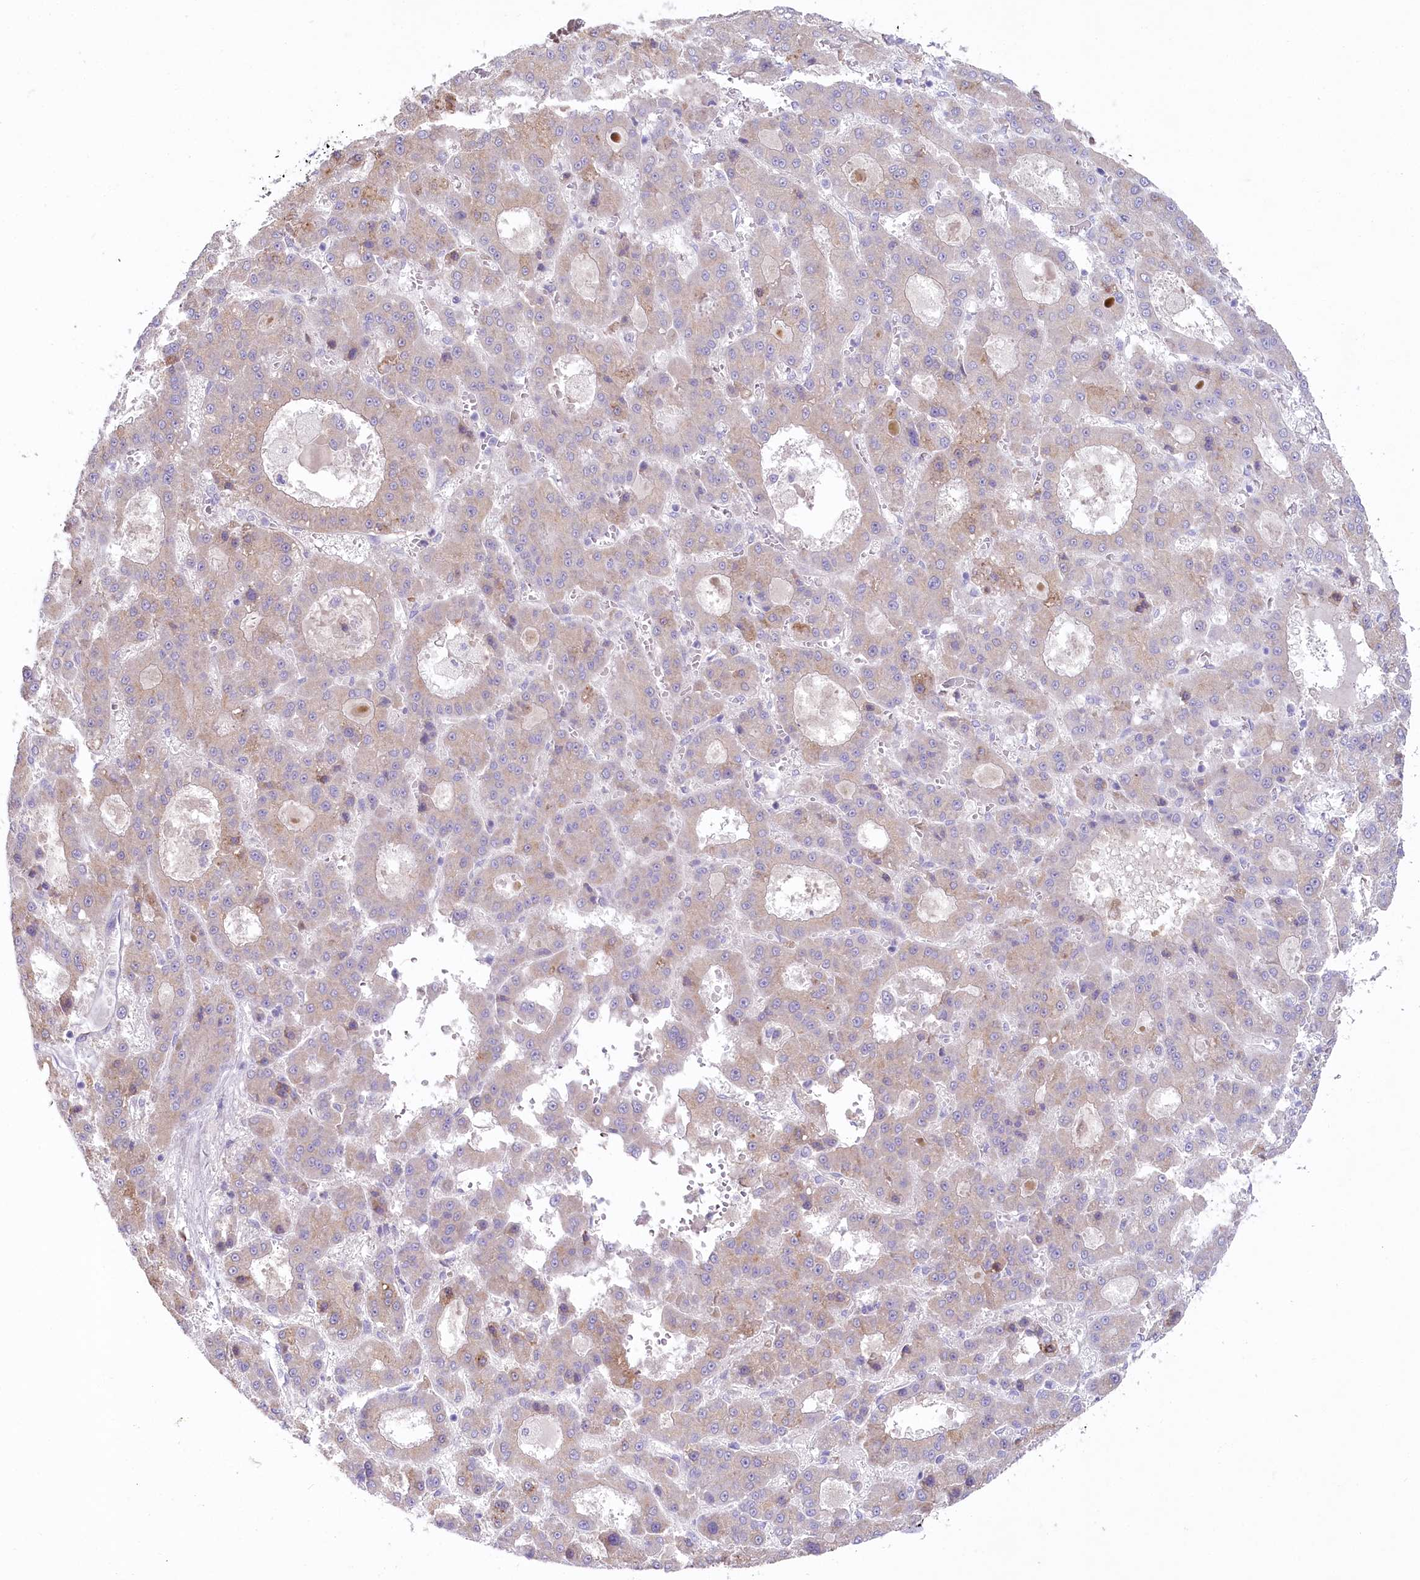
{"staining": {"intensity": "weak", "quantity": "25%-75%", "location": "cytoplasmic/membranous"}, "tissue": "liver cancer", "cell_type": "Tumor cells", "image_type": "cancer", "snomed": [{"axis": "morphology", "description": "Carcinoma, Hepatocellular, NOS"}, {"axis": "topography", "description": "Liver"}], "caption": "Brown immunohistochemical staining in human hepatocellular carcinoma (liver) displays weak cytoplasmic/membranous positivity in about 25%-75% of tumor cells. Nuclei are stained in blue.", "gene": "MYOZ1", "patient": {"sex": "male", "age": 70}}